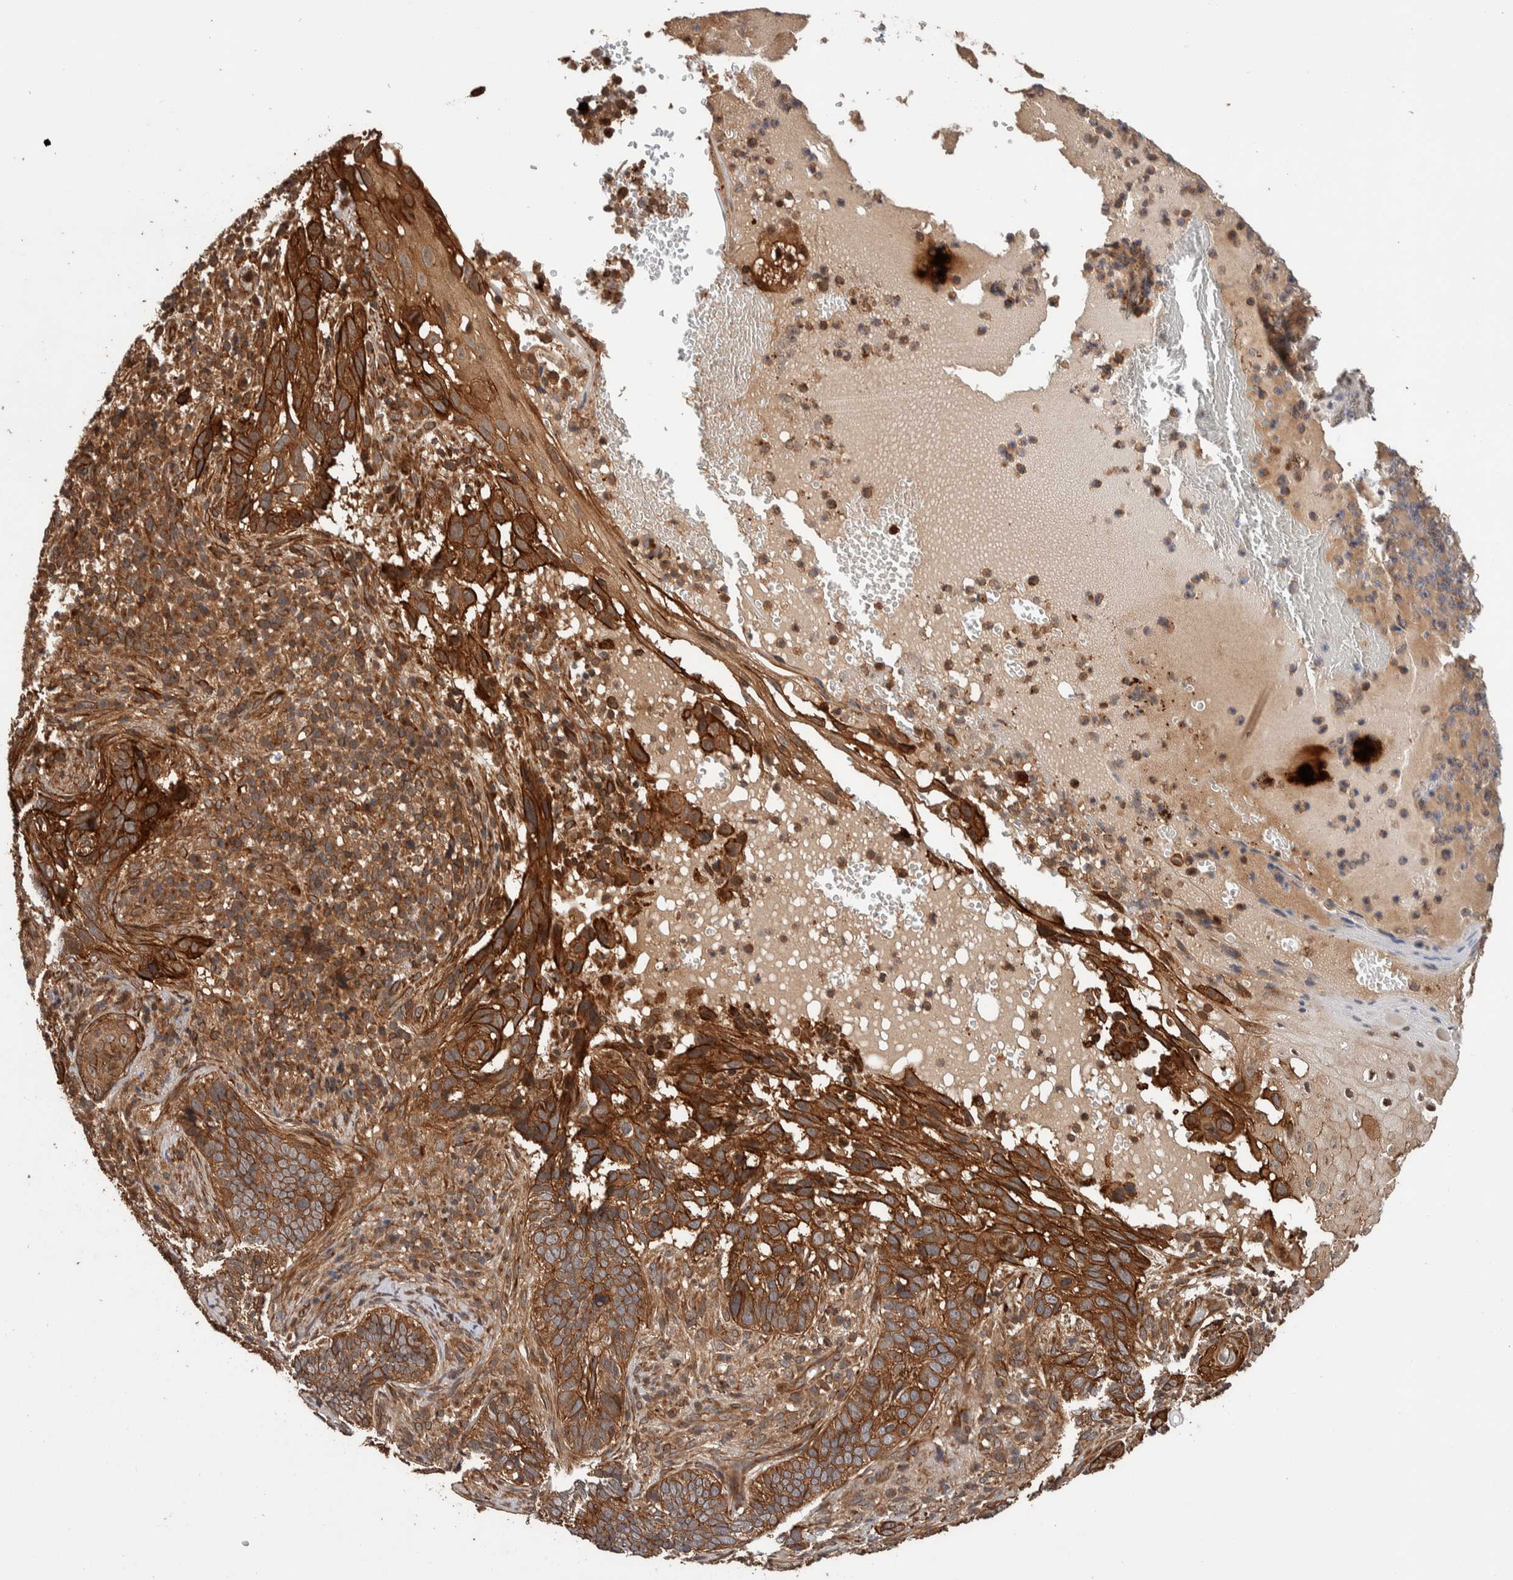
{"staining": {"intensity": "strong", "quantity": ">75%", "location": "cytoplasmic/membranous"}, "tissue": "skin cancer", "cell_type": "Tumor cells", "image_type": "cancer", "snomed": [{"axis": "morphology", "description": "Basal cell carcinoma"}, {"axis": "topography", "description": "Skin"}], "caption": "There is high levels of strong cytoplasmic/membranous positivity in tumor cells of skin cancer, as demonstrated by immunohistochemical staining (brown color).", "gene": "SYNRG", "patient": {"sex": "female", "age": 89}}